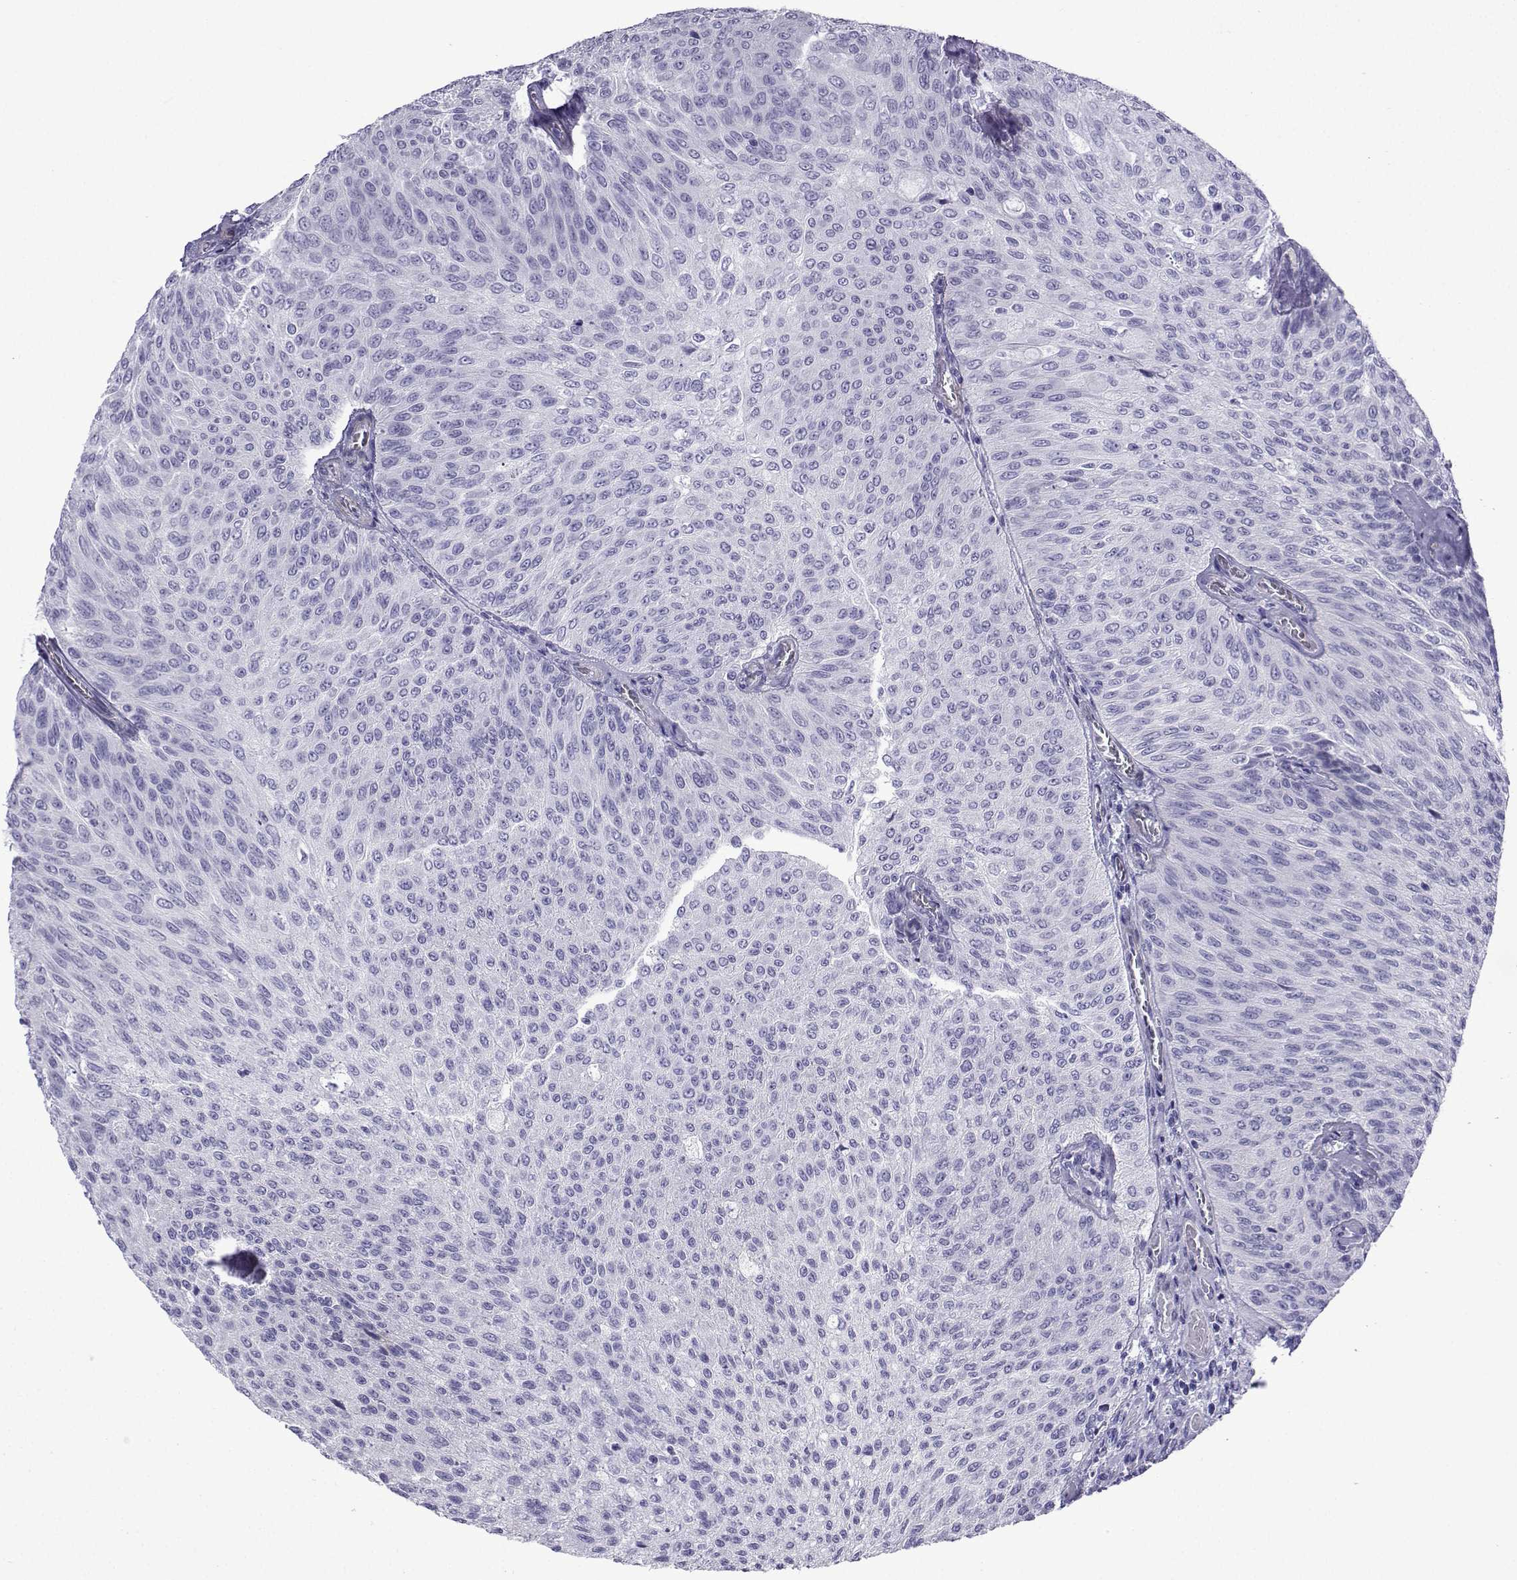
{"staining": {"intensity": "negative", "quantity": "none", "location": "none"}, "tissue": "urothelial cancer", "cell_type": "Tumor cells", "image_type": "cancer", "snomed": [{"axis": "morphology", "description": "Urothelial carcinoma, Low grade"}, {"axis": "topography", "description": "Ureter, NOS"}, {"axis": "topography", "description": "Urinary bladder"}], "caption": "This is a image of IHC staining of low-grade urothelial carcinoma, which shows no expression in tumor cells.", "gene": "KCNF1", "patient": {"sex": "male", "age": 78}}